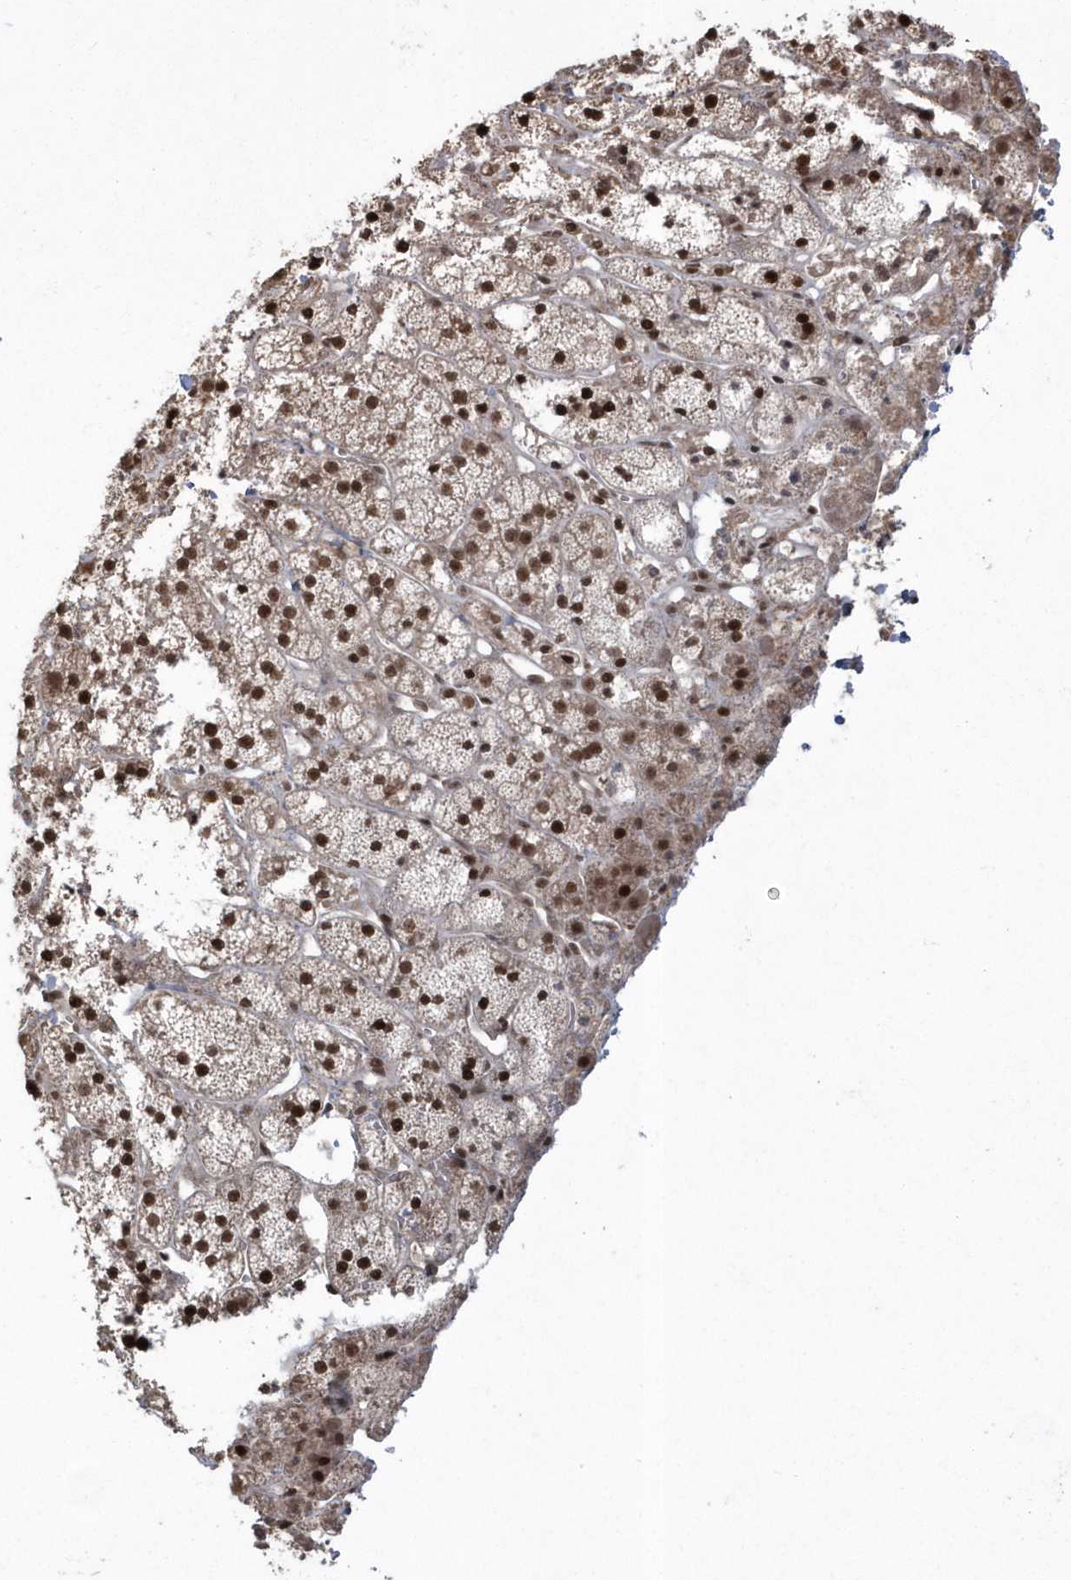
{"staining": {"intensity": "moderate", "quantity": ">75%", "location": "cytoplasmic/membranous,nuclear"}, "tissue": "adrenal gland", "cell_type": "Glandular cells", "image_type": "normal", "snomed": [{"axis": "morphology", "description": "Normal tissue, NOS"}, {"axis": "topography", "description": "Adrenal gland"}], "caption": "Glandular cells demonstrate medium levels of moderate cytoplasmic/membranous,nuclear positivity in approximately >75% of cells in unremarkable human adrenal gland. (Brightfield microscopy of DAB IHC at high magnification).", "gene": "EPB41L4A", "patient": {"sex": "male", "age": 56}}